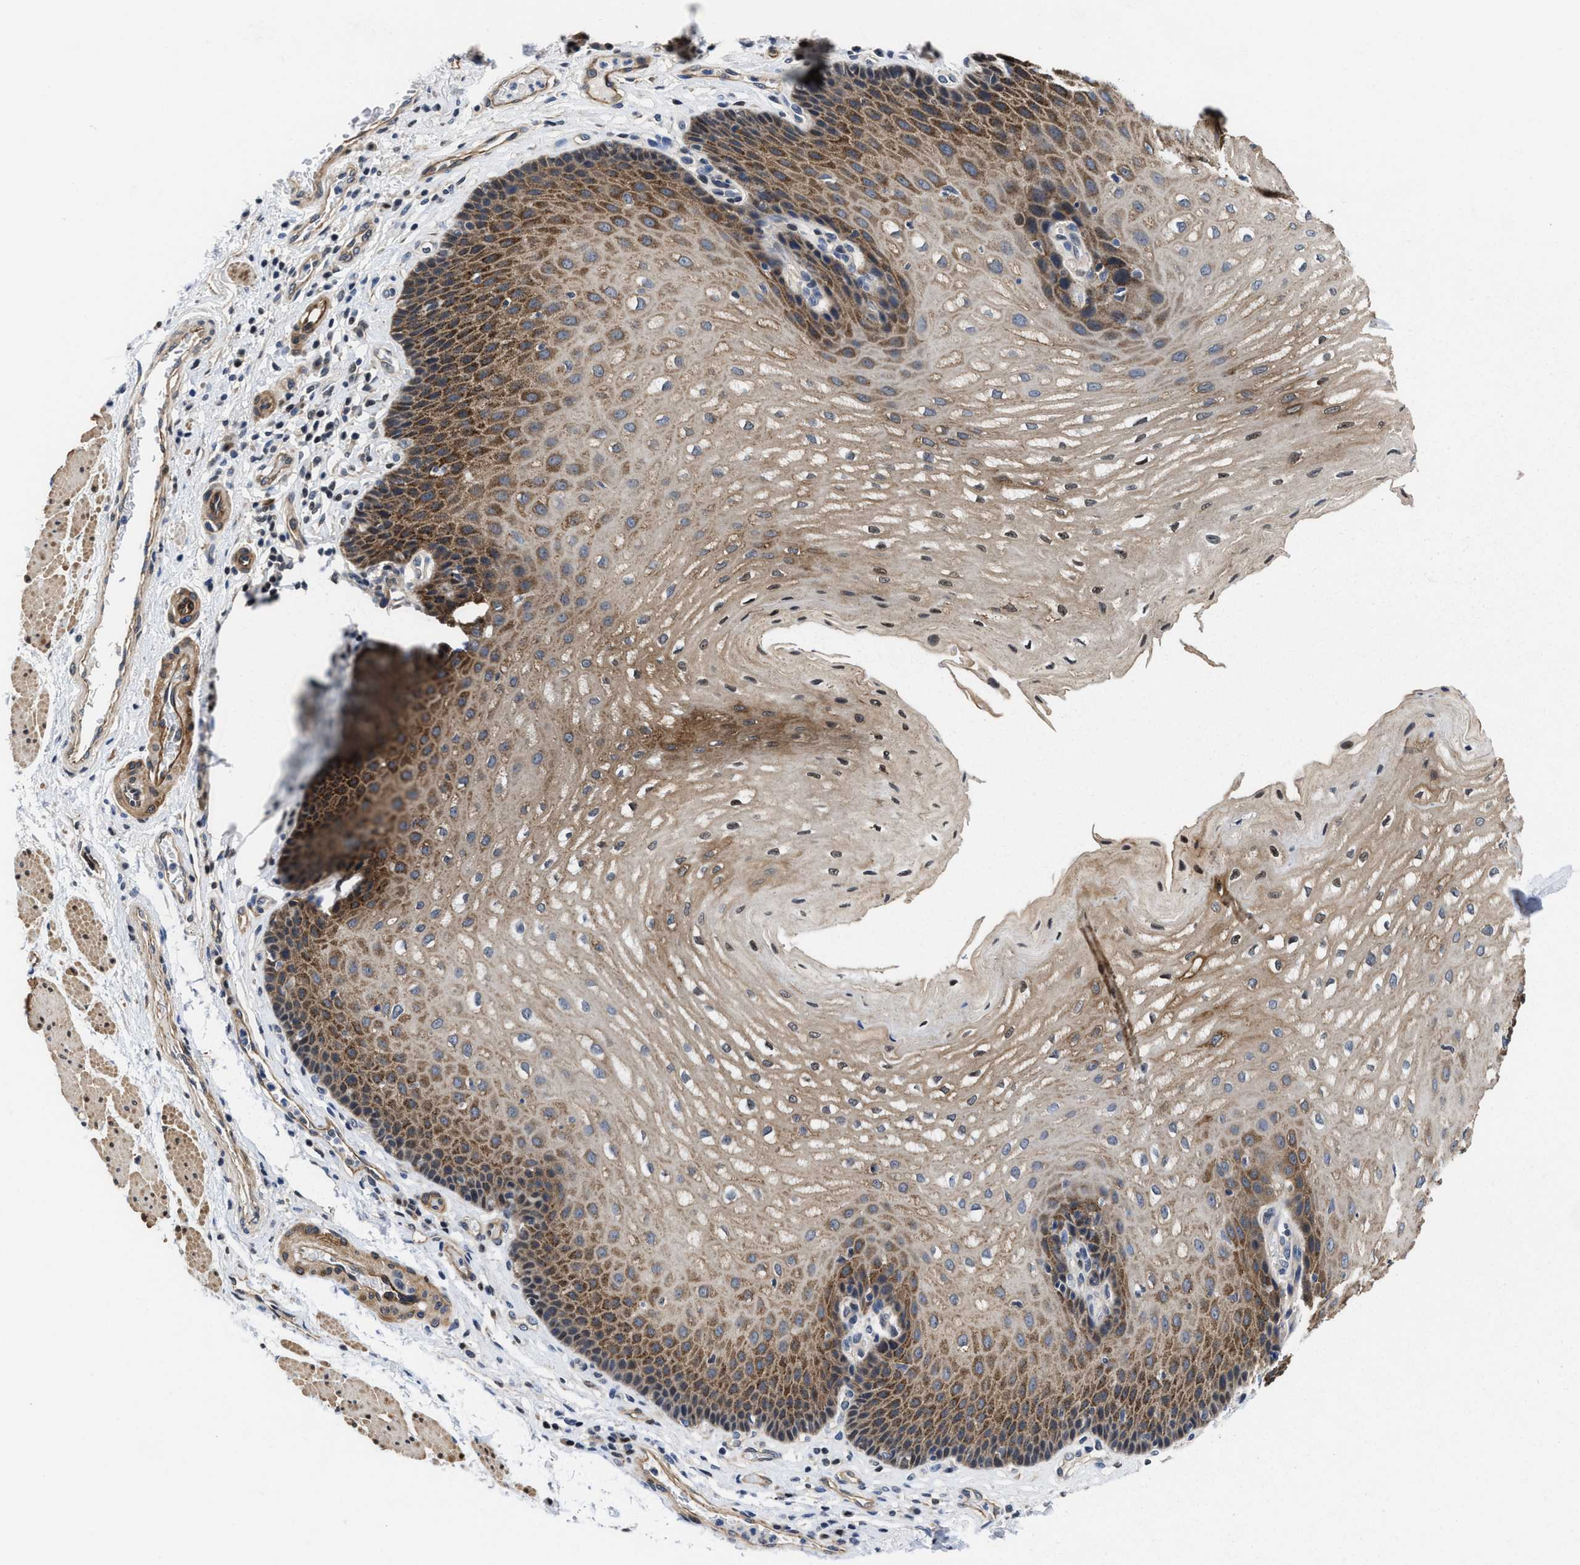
{"staining": {"intensity": "strong", "quantity": "25%-75%", "location": "cytoplasmic/membranous"}, "tissue": "esophagus", "cell_type": "Squamous epithelial cells", "image_type": "normal", "snomed": [{"axis": "morphology", "description": "Normal tissue, NOS"}, {"axis": "topography", "description": "Esophagus"}], "caption": "Immunohistochemistry (IHC) micrograph of unremarkable esophagus: esophagus stained using immunohistochemistry (IHC) displays high levels of strong protein expression localized specifically in the cytoplasmic/membranous of squamous epithelial cells, appearing as a cytoplasmic/membranous brown color.", "gene": "KIF12", "patient": {"sex": "male", "age": 54}}